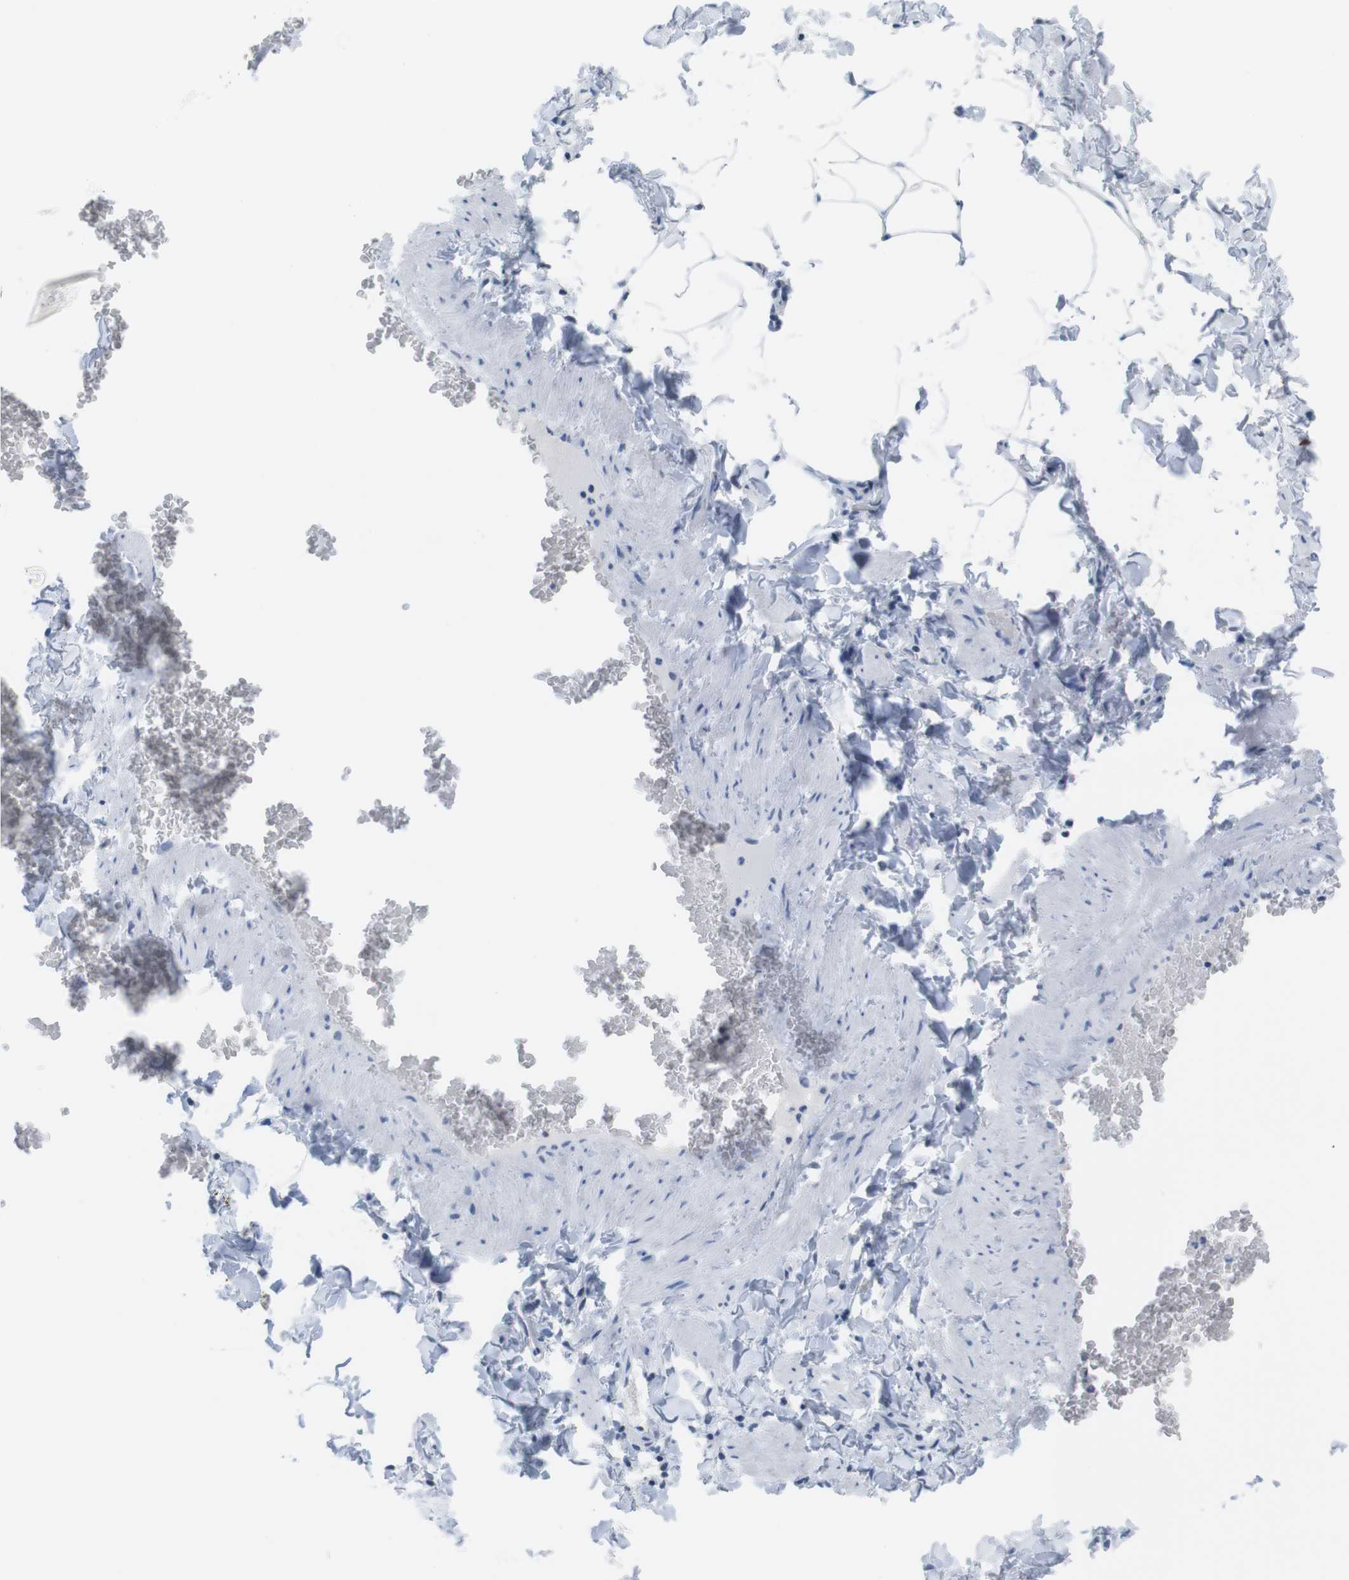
{"staining": {"intensity": "negative", "quantity": "none", "location": "none"}, "tissue": "adipose tissue", "cell_type": "Adipocytes", "image_type": "normal", "snomed": [{"axis": "morphology", "description": "Normal tissue, NOS"}, {"axis": "topography", "description": "Vascular tissue"}], "caption": "Immunohistochemistry of unremarkable human adipose tissue shows no staining in adipocytes.", "gene": "NIFK", "patient": {"sex": "male", "age": 41}}